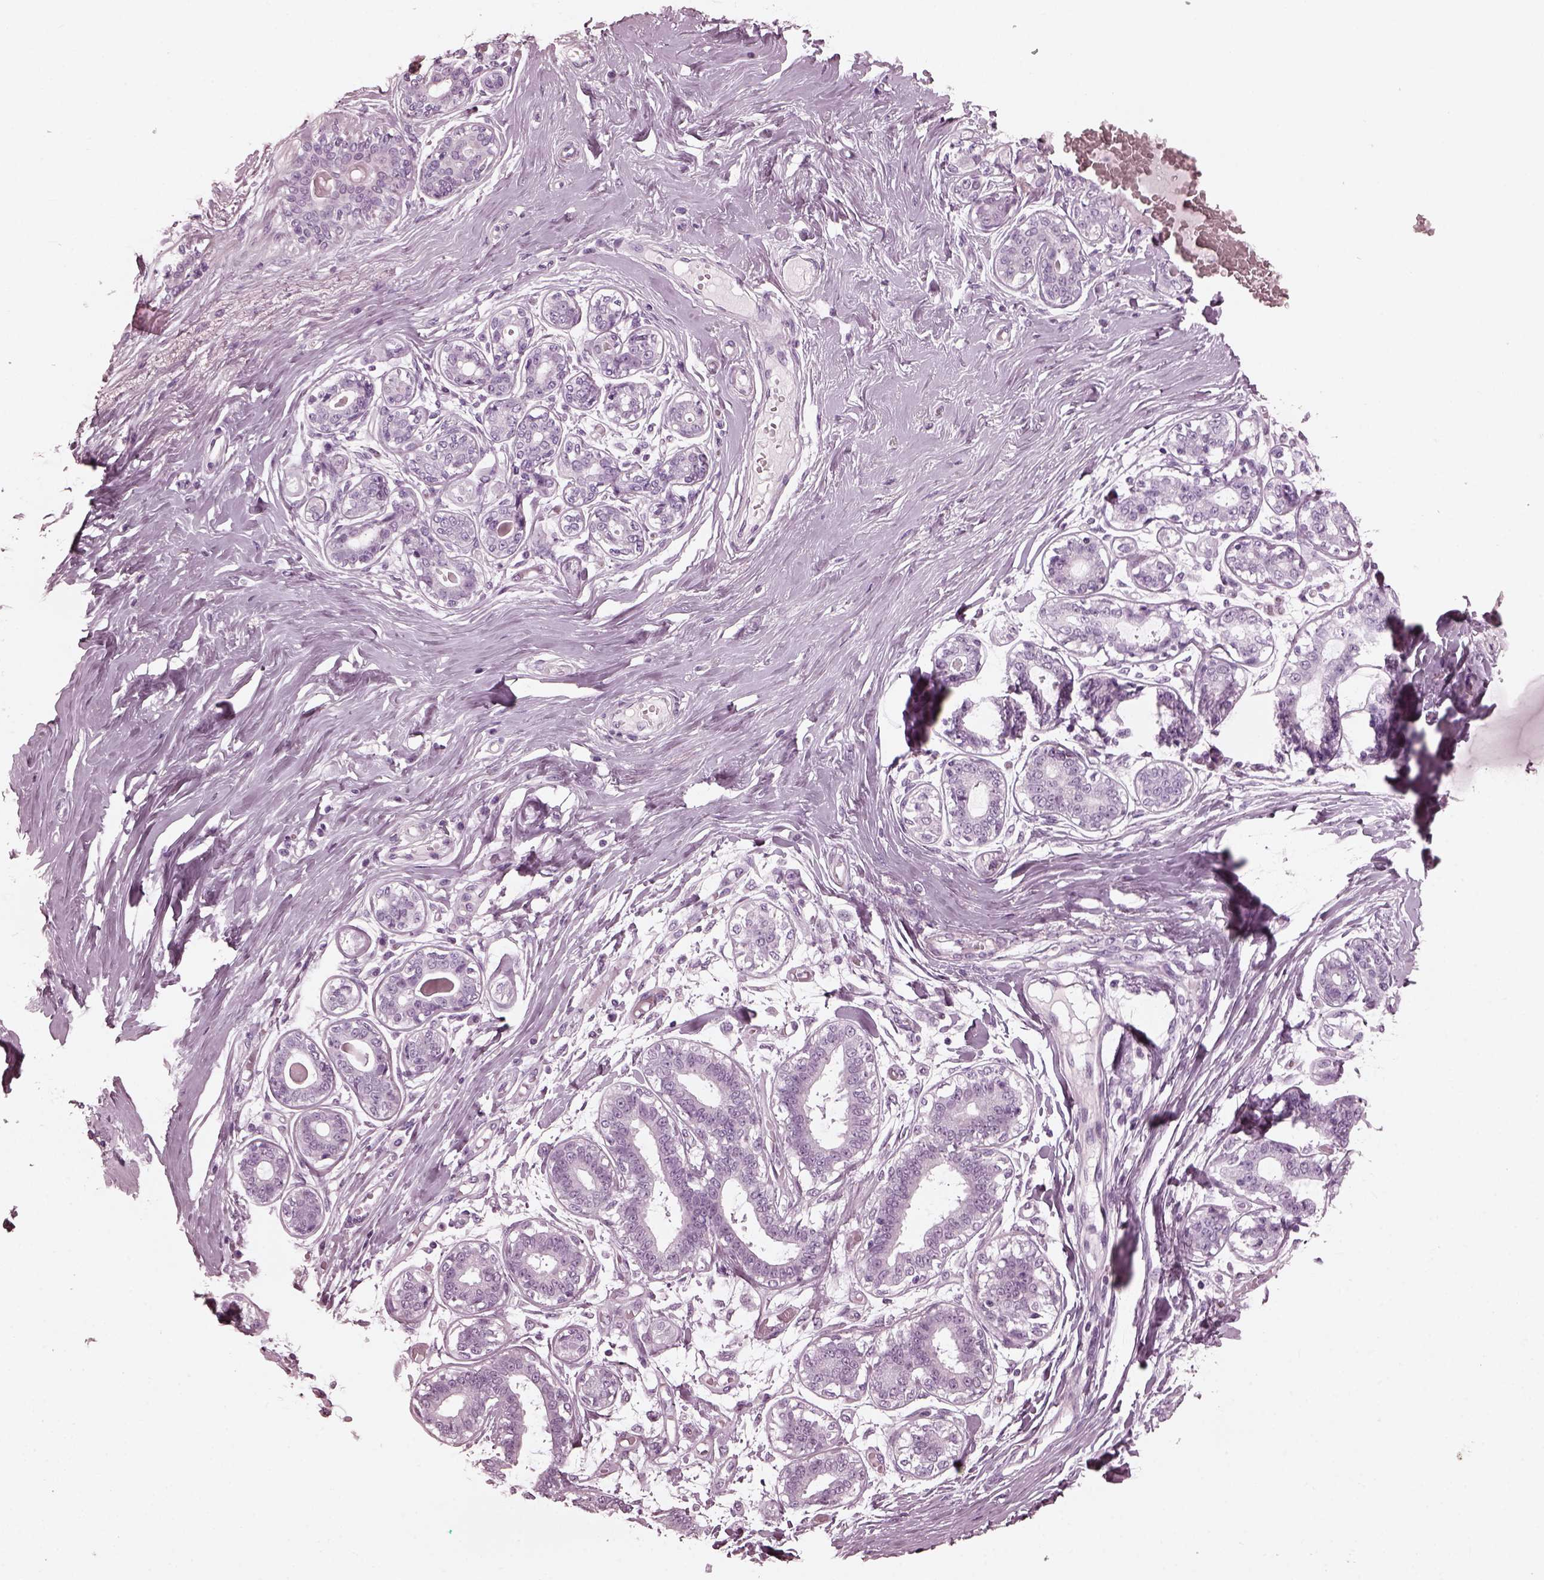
{"staining": {"intensity": "negative", "quantity": "none", "location": "none"}, "tissue": "breast", "cell_type": "Adipocytes", "image_type": "normal", "snomed": [{"axis": "morphology", "description": "Normal tissue, NOS"}, {"axis": "topography", "description": "Skin"}, {"axis": "topography", "description": "Breast"}], "caption": "Immunohistochemistry of benign breast demonstrates no positivity in adipocytes.", "gene": "GRM6", "patient": {"sex": "female", "age": 43}}